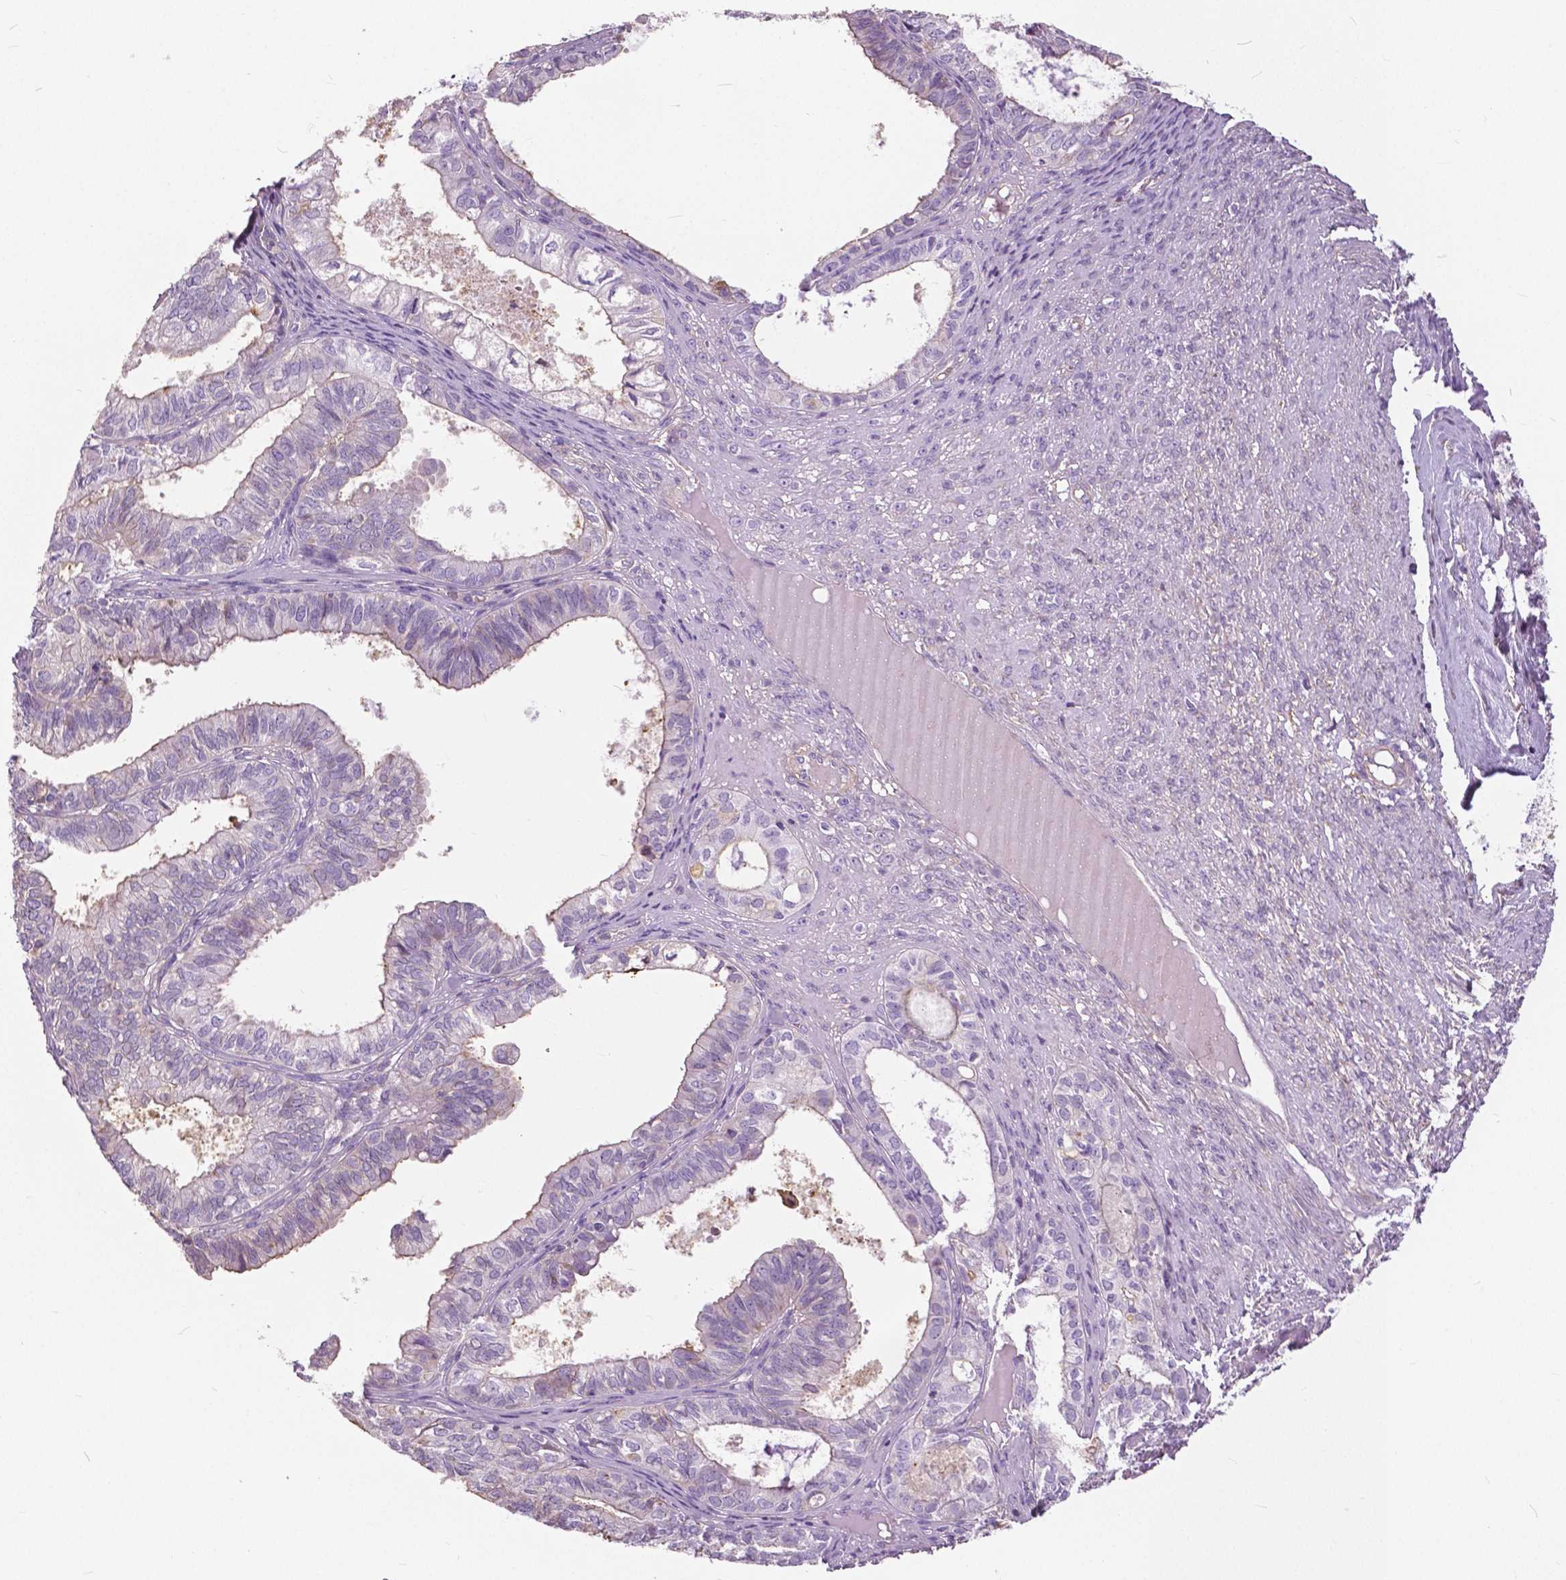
{"staining": {"intensity": "negative", "quantity": "none", "location": "none"}, "tissue": "ovarian cancer", "cell_type": "Tumor cells", "image_type": "cancer", "snomed": [{"axis": "morphology", "description": "Carcinoma, endometroid"}, {"axis": "topography", "description": "Ovary"}], "caption": "DAB (3,3'-diaminobenzidine) immunohistochemical staining of human ovarian cancer (endometroid carcinoma) exhibits no significant staining in tumor cells.", "gene": "ANXA13", "patient": {"sex": "female", "age": 64}}